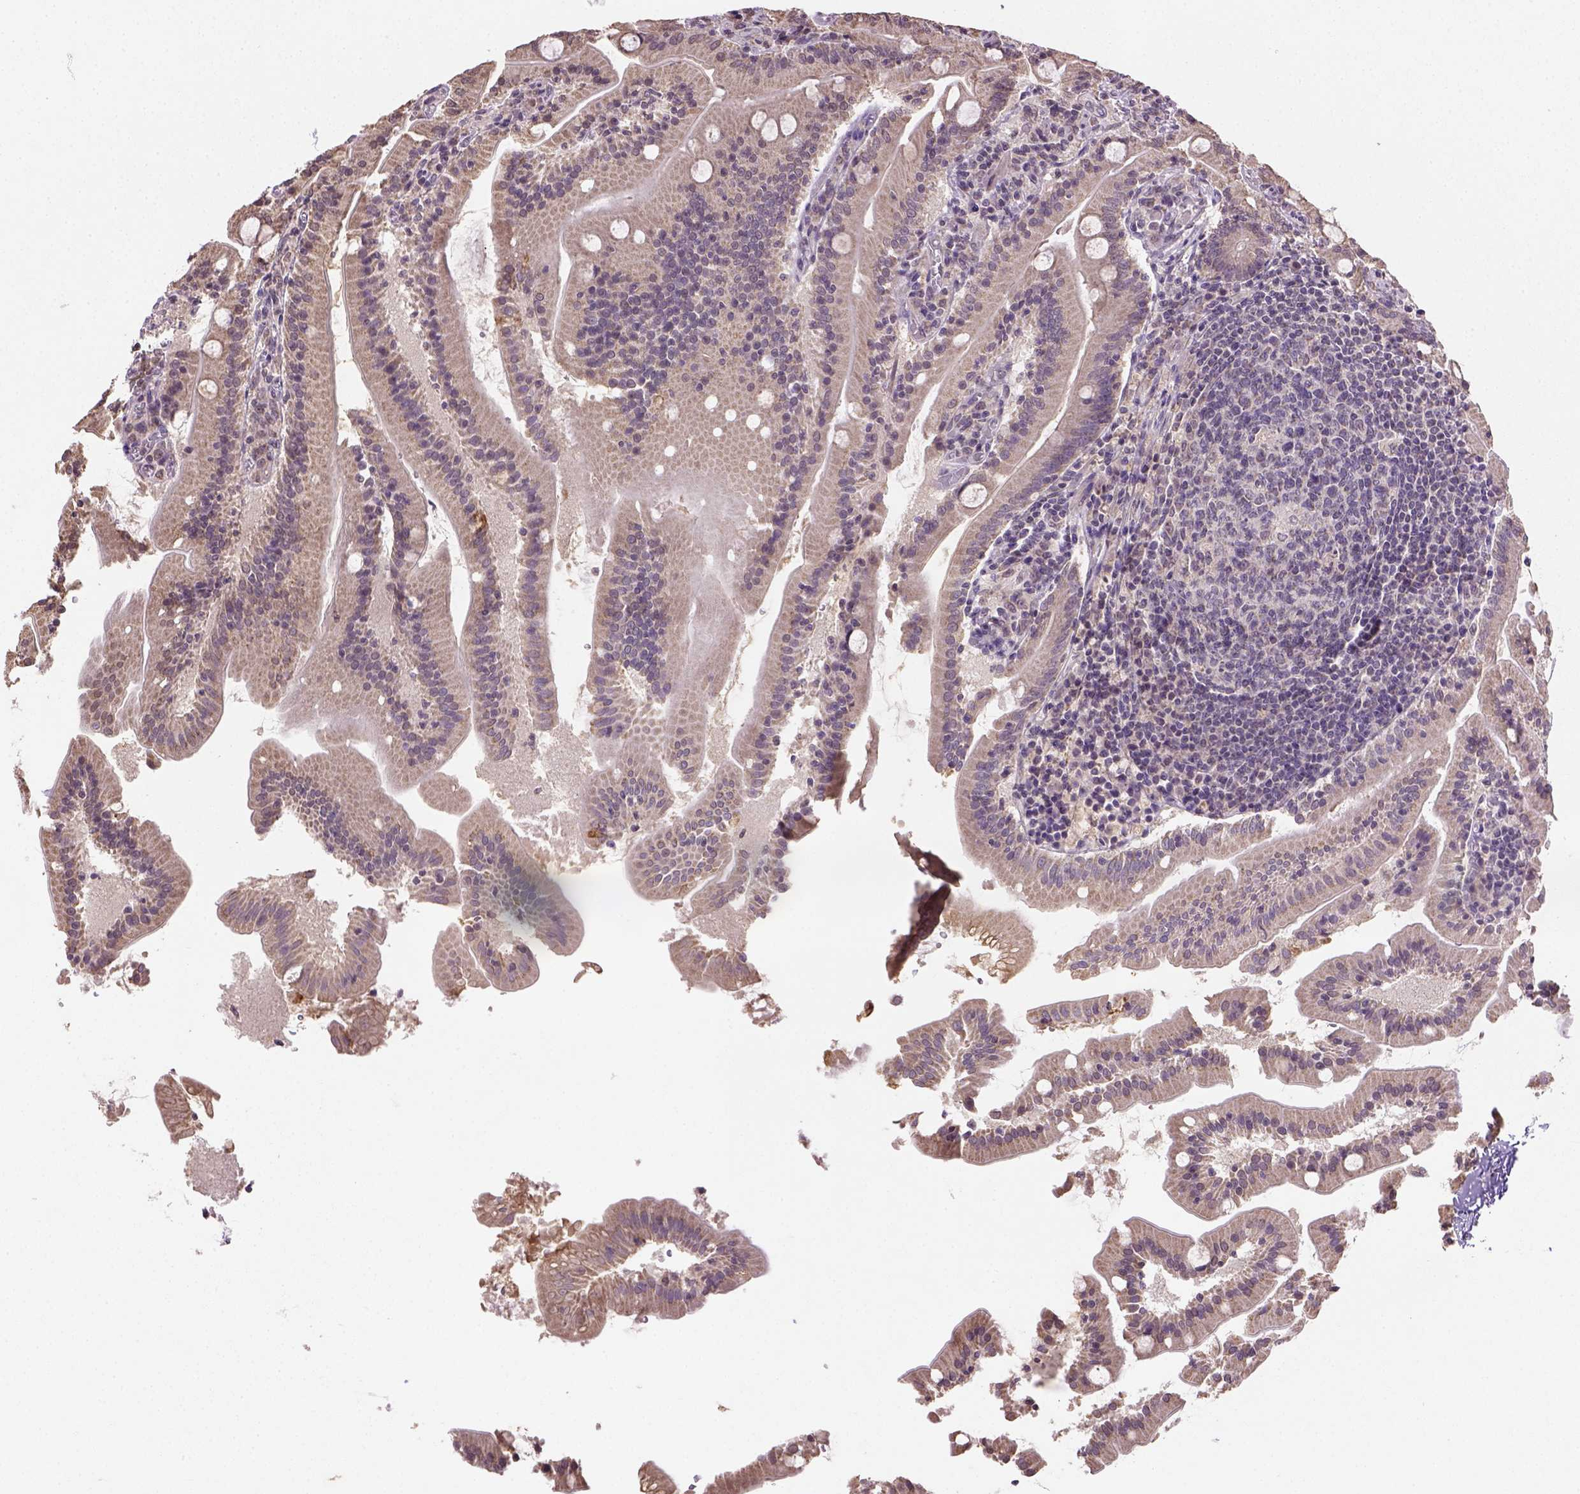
{"staining": {"intensity": "weak", "quantity": ">75%", "location": "cytoplasmic/membranous"}, "tissue": "small intestine", "cell_type": "Glandular cells", "image_type": "normal", "snomed": [{"axis": "morphology", "description": "Normal tissue, NOS"}, {"axis": "topography", "description": "Small intestine"}], "caption": "About >75% of glandular cells in normal small intestine exhibit weak cytoplasmic/membranous protein positivity as visualized by brown immunohistochemical staining.", "gene": "NUDT10", "patient": {"sex": "male", "age": 37}}